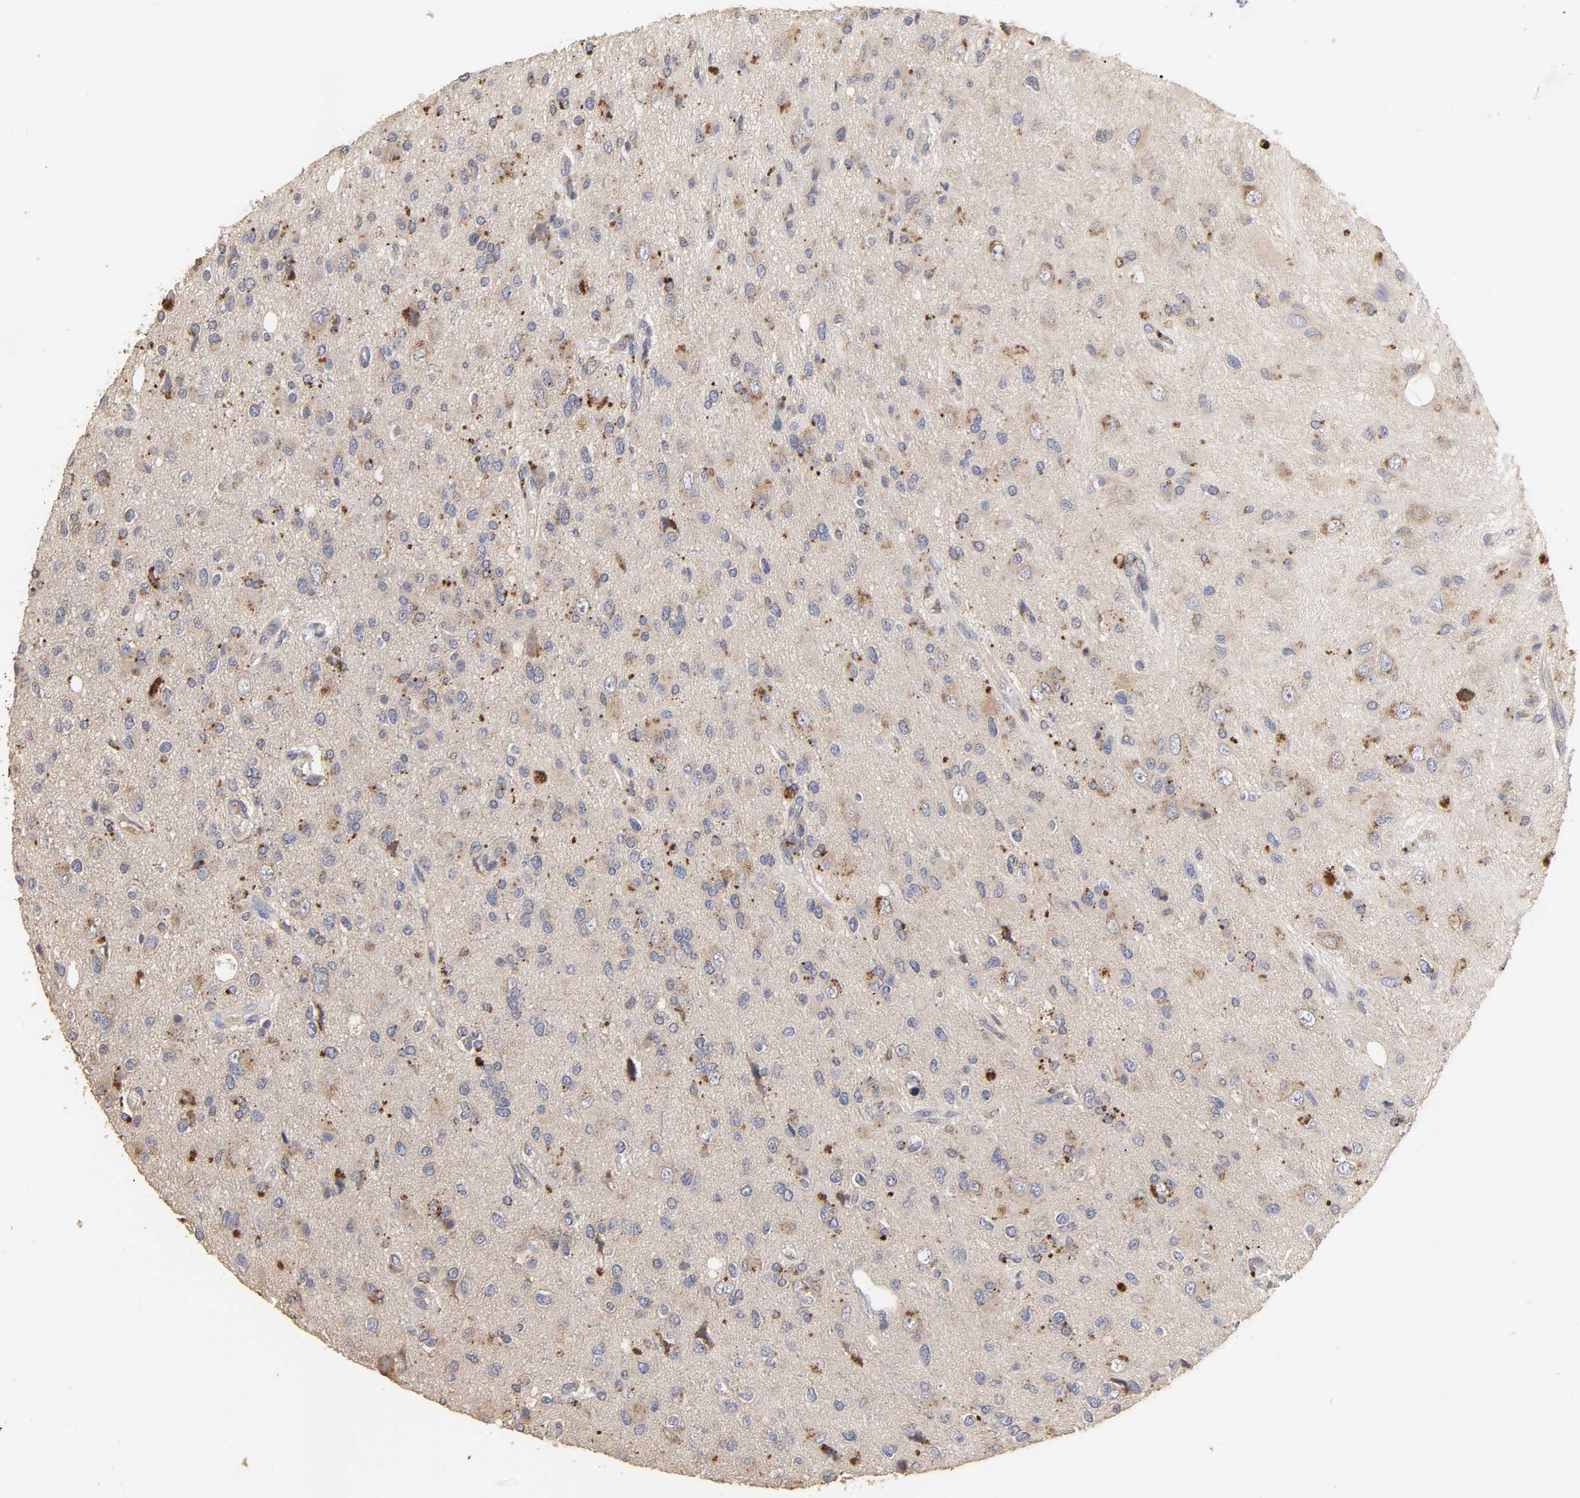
{"staining": {"intensity": "strong", "quantity": "25%-75%", "location": "cytoplasmic/membranous"}, "tissue": "glioma", "cell_type": "Tumor cells", "image_type": "cancer", "snomed": [{"axis": "morphology", "description": "Glioma, malignant, High grade"}, {"axis": "topography", "description": "Brain"}], "caption": "Immunohistochemistry (DAB) staining of malignant high-grade glioma shows strong cytoplasmic/membranous protein positivity in about 25%-75% of tumor cells. The protein of interest is shown in brown color, while the nuclei are stained blue.", "gene": "EIF4G2", "patient": {"sex": "male", "age": 47}}